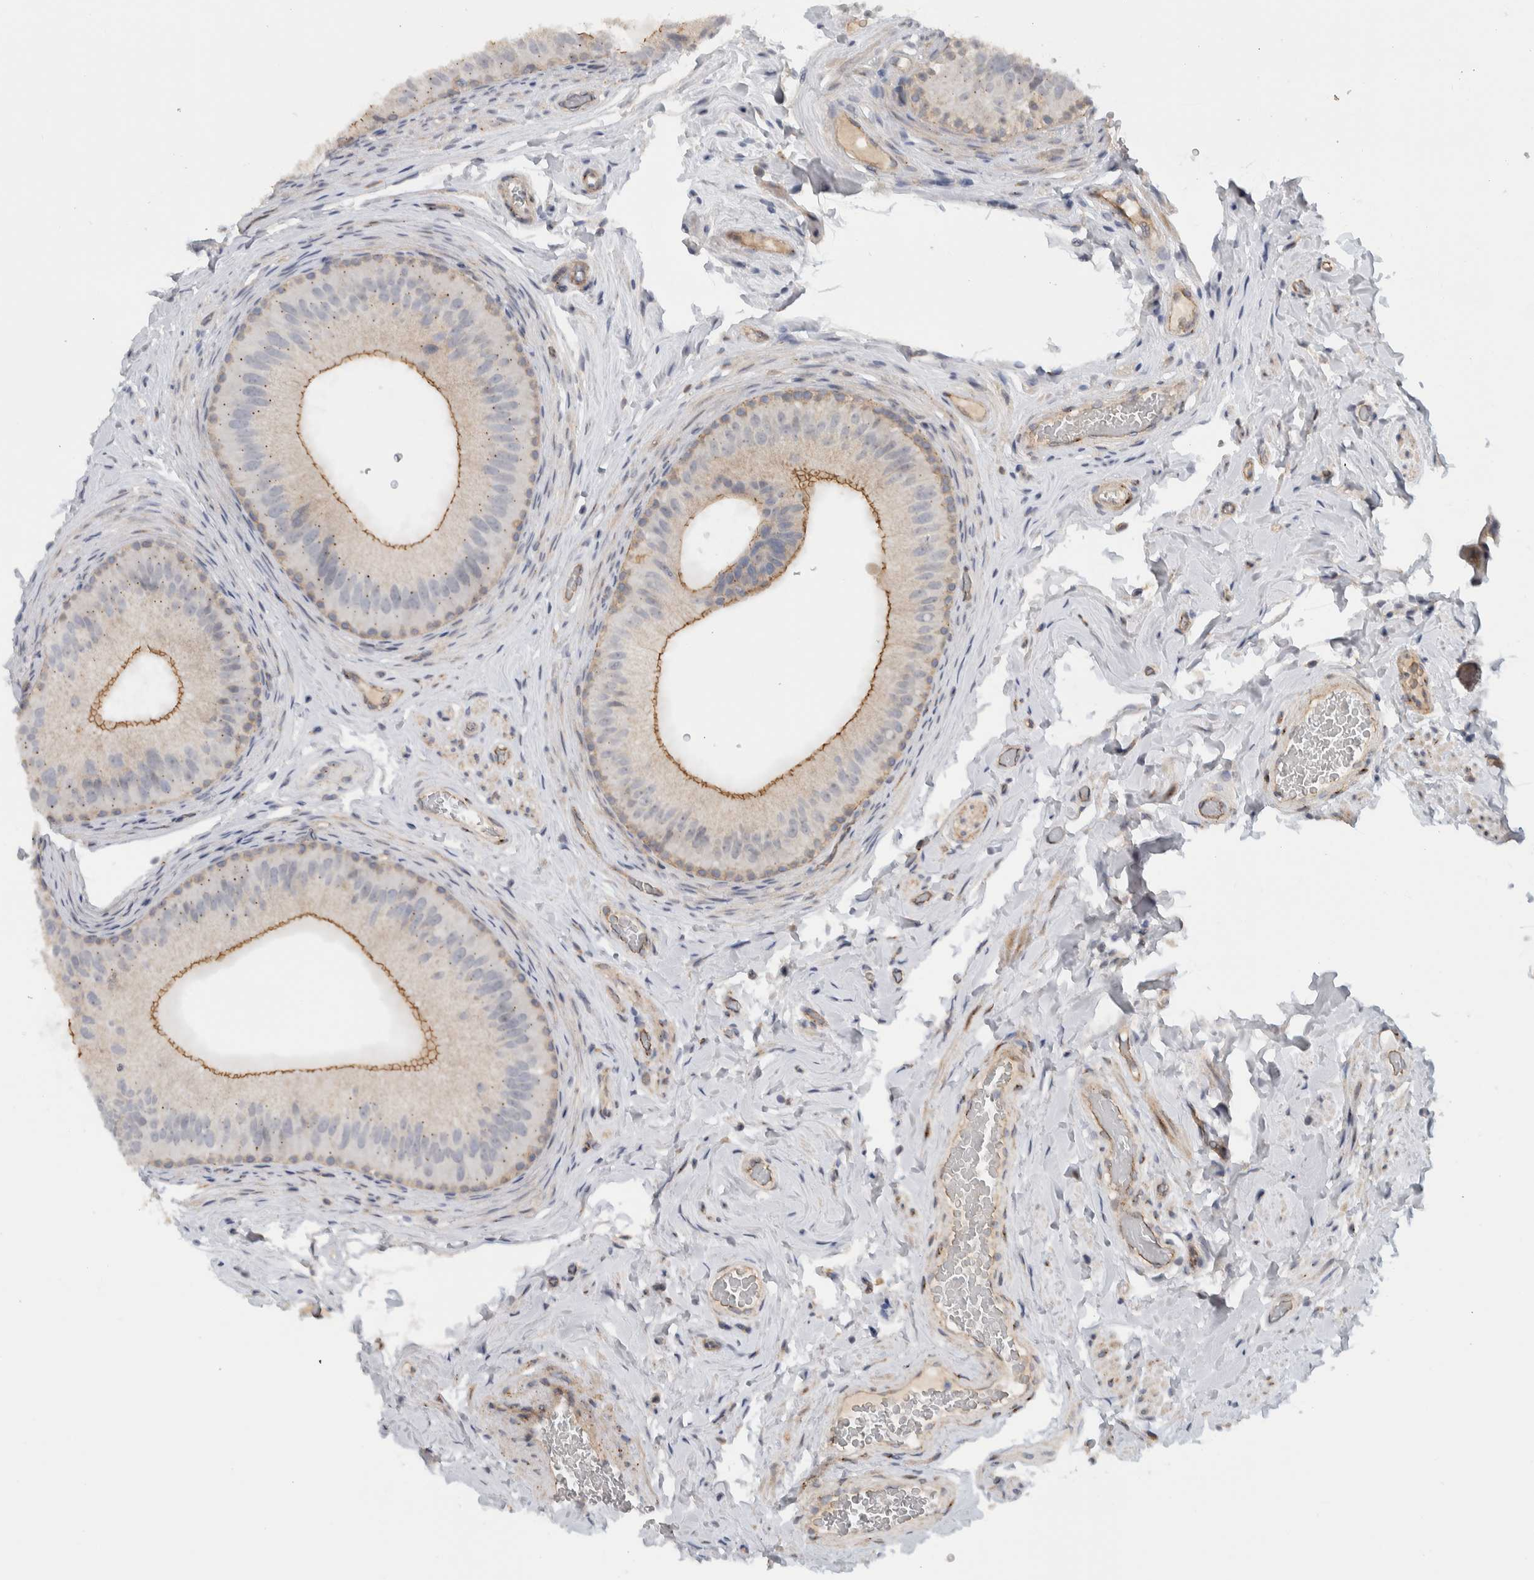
{"staining": {"intensity": "moderate", "quantity": "25%-75%", "location": "cytoplasmic/membranous"}, "tissue": "epididymis", "cell_type": "Glandular cells", "image_type": "normal", "snomed": [{"axis": "morphology", "description": "Normal tissue, NOS"}, {"axis": "topography", "description": "Vascular tissue"}, {"axis": "topography", "description": "Epididymis"}], "caption": "The immunohistochemical stain shows moderate cytoplasmic/membranous positivity in glandular cells of normal epididymis.", "gene": "MPRIP", "patient": {"sex": "male", "age": 49}}